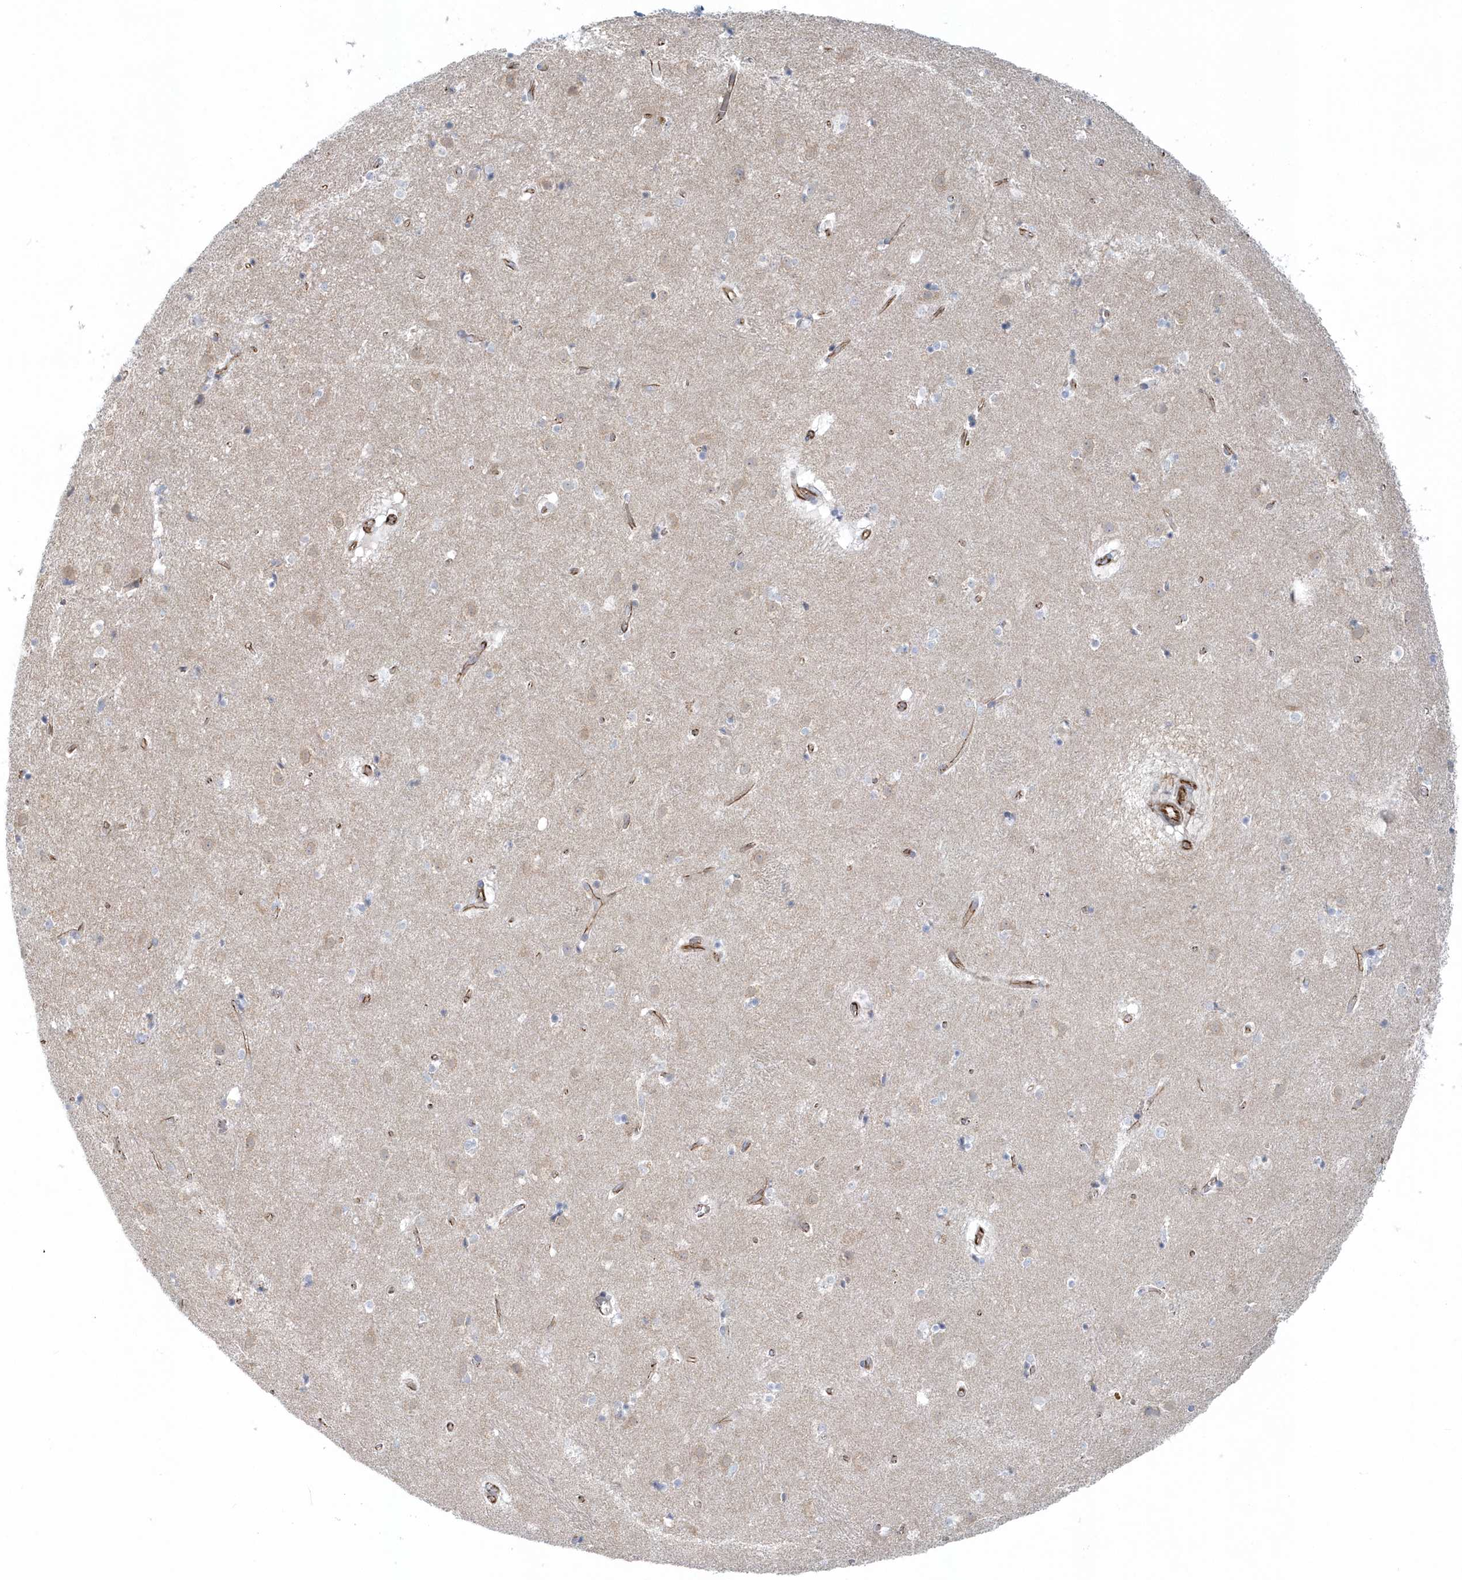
{"staining": {"intensity": "negative", "quantity": "none", "location": "none"}, "tissue": "caudate", "cell_type": "Glial cells", "image_type": "normal", "snomed": [{"axis": "morphology", "description": "Normal tissue, NOS"}, {"axis": "topography", "description": "Lateral ventricle wall"}], "caption": "The IHC histopathology image has no significant positivity in glial cells of caudate. Brightfield microscopy of IHC stained with DAB (brown) and hematoxylin (blue), captured at high magnification.", "gene": "GPR152", "patient": {"sex": "male", "age": 70}}